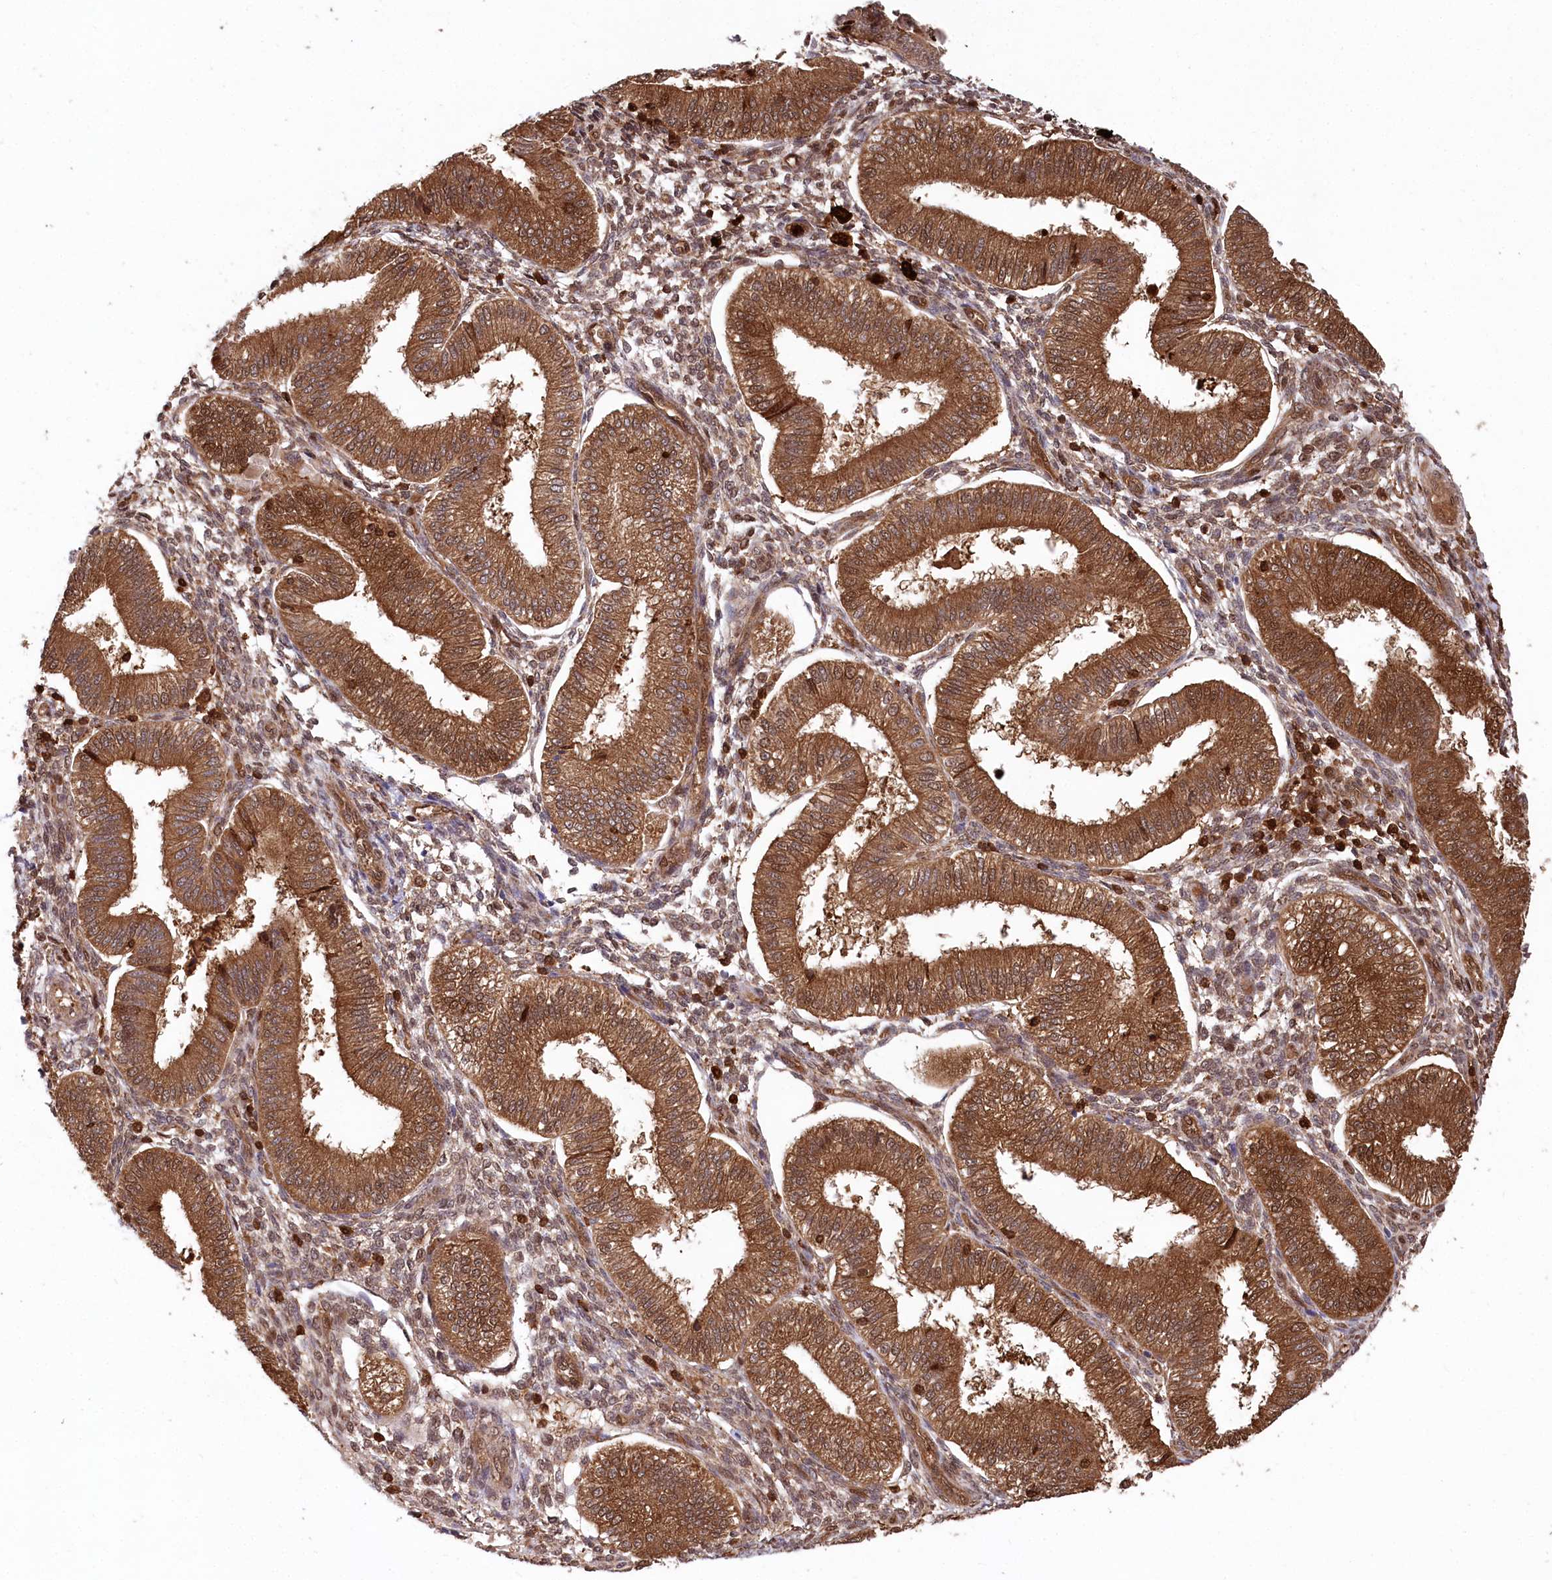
{"staining": {"intensity": "moderate", "quantity": "25%-75%", "location": "cytoplasmic/membranous"}, "tissue": "endometrium", "cell_type": "Cells in endometrial stroma", "image_type": "normal", "snomed": [{"axis": "morphology", "description": "Normal tissue, NOS"}, {"axis": "topography", "description": "Endometrium"}], "caption": "High-power microscopy captured an immunohistochemistry image of unremarkable endometrium, revealing moderate cytoplasmic/membranous expression in approximately 25%-75% of cells in endometrial stroma. The protein of interest is stained brown, and the nuclei are stained in blue (DAB IHC with brightfield microscopy, high magnification).", "gene": "LSG1", "patient": {"sex": "female", "age": 39}}